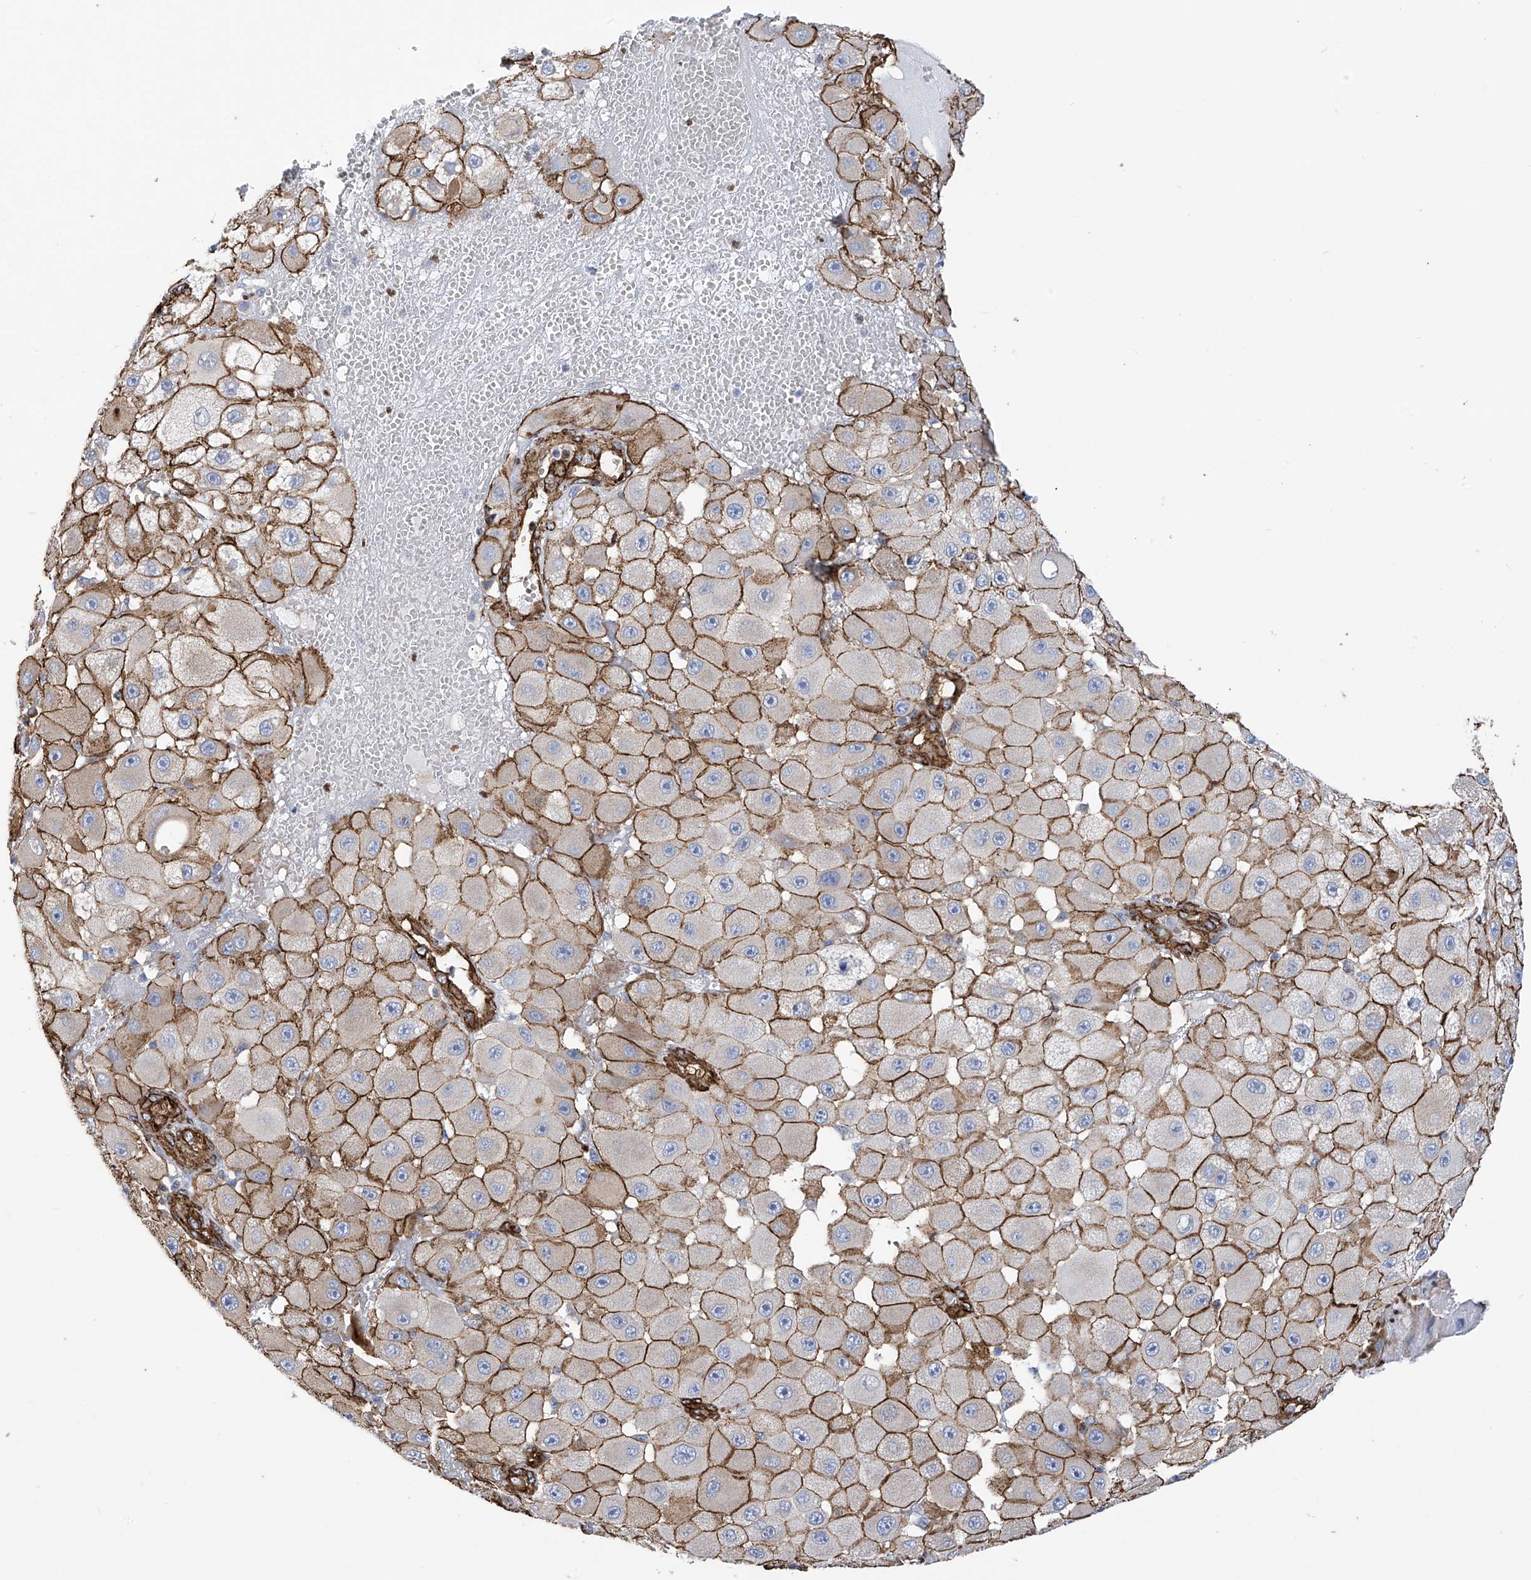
{"staining": {"intensity": "moderate", "quantity": ">75%", "location": "cytoplasmic/membranous"}, "tissue": "melanoma", "cell_type": "Tumor cells", "image_type": "cancer", "snomed": [{"axis": "morphology", "description": "Malignant melanoma, NOS"}, {"axis": "topography", "description": "Skin"}], "caption": "Melanoma stained for a protein (brown) displays moderate cytoplasmic/membranous positive positivity in about >75% of tumor cells.", "gene": "UBTD1", "patient": {"sex": "female", "age": 81}}